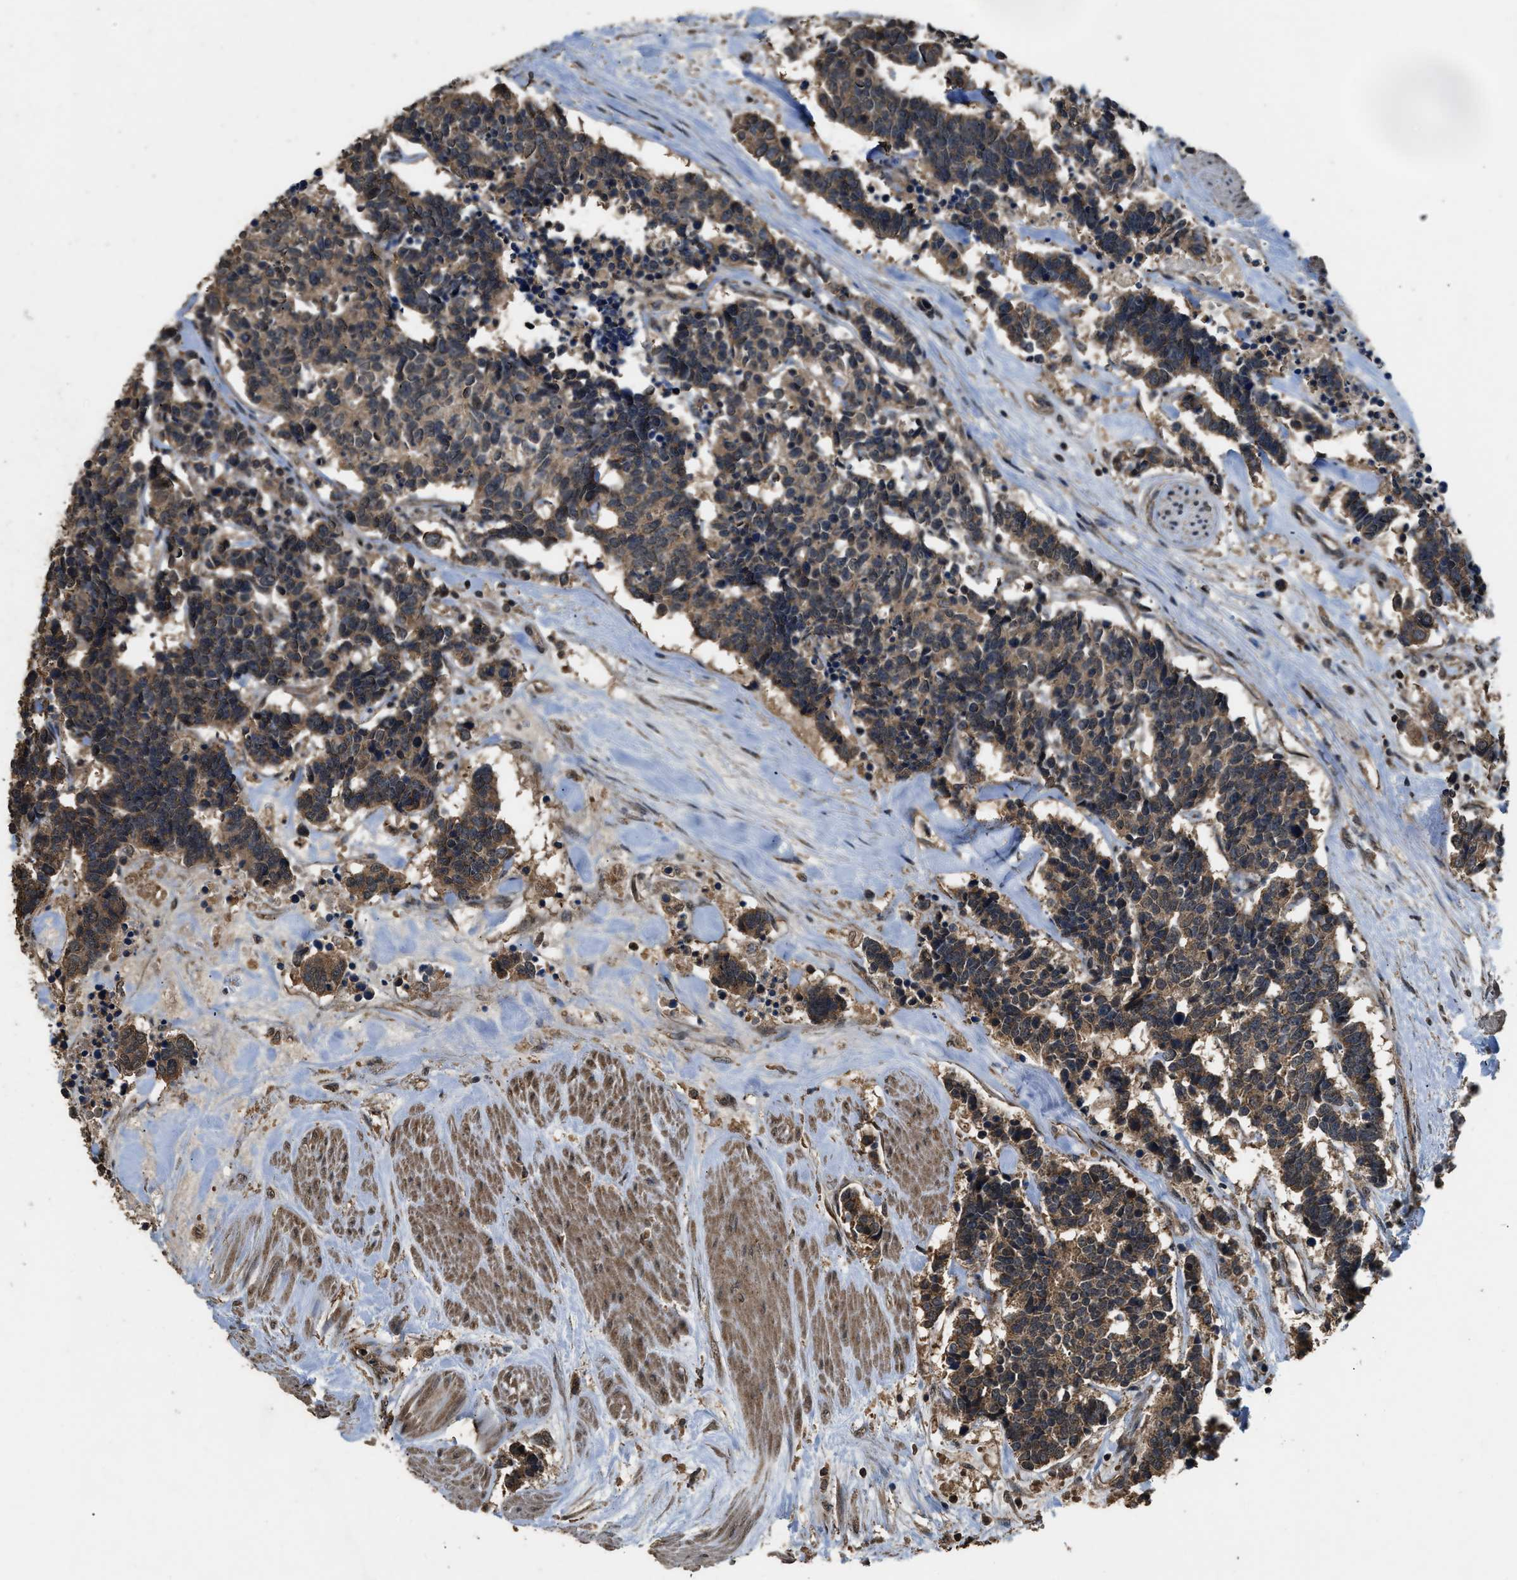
{"staining": {"intensity": "moderate", "quantity": ">75%", "location": "cytoplasmic/membranous"}, "tissue": "carcinoid", "cell_type": "Tumor cells", "image_type": "cancer", "snomed": [{"axis": "morphology", "description": "Carcinoma, NOS"}, {"axis": "morphology", "description": "Carcinoid, malignant, NOS"}, {"axis": "topography", "description": "Urinary bladder"}], "caption": "Tumor cells reveal medium levels of moderate cytoplasmic/membranous positivity in approximately >75% of cells in carcinoma. The protein is stained brown, and the nuclei are stained in blue (DAB (3,3'-diaminobenzidine) IHC with brightfield microscopy, high magnification).", "gene": "DENND6B", "patient": {"sex": "male", "age": 57}}